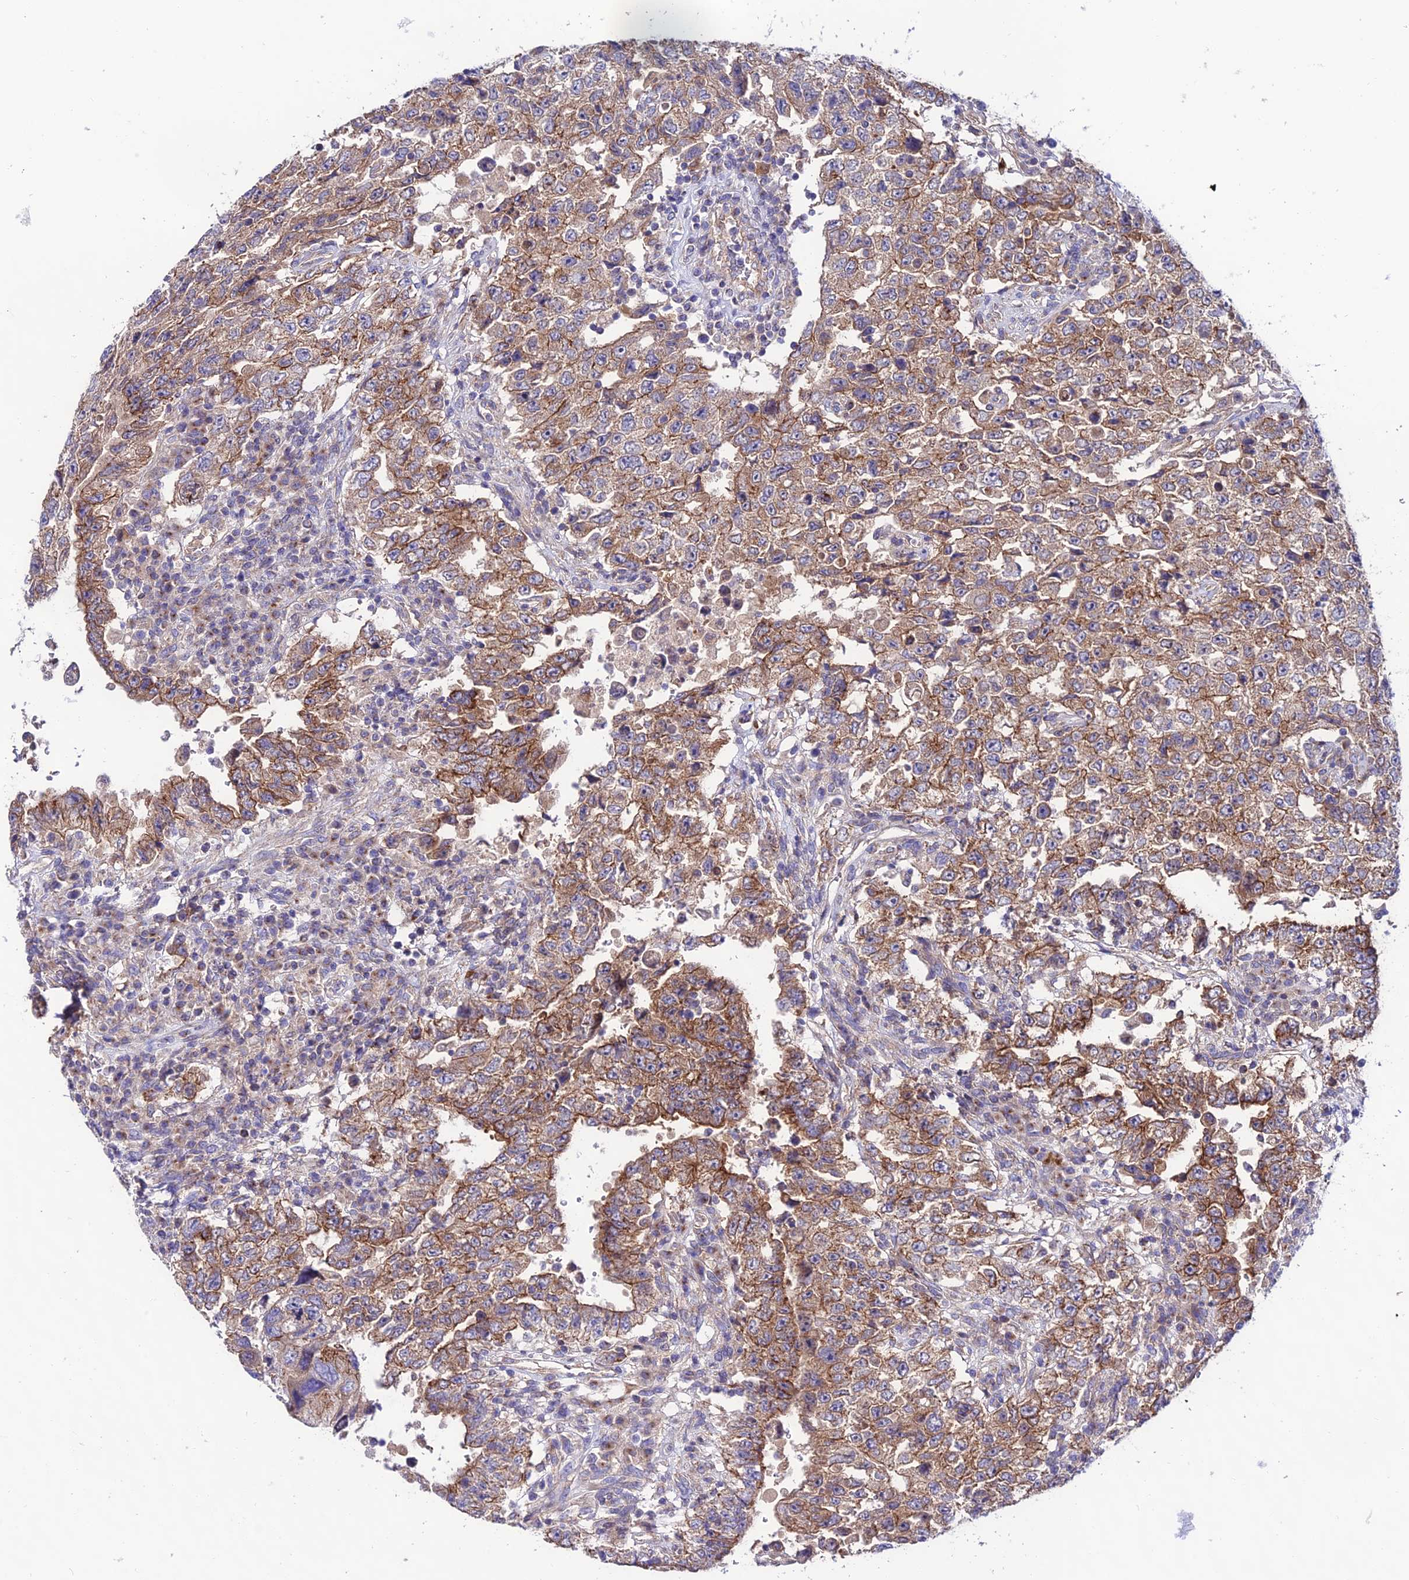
{"staining": {"intensity": "moderate", "quantity": ">75%", "location": "cytoplasmic/membranous"}, "tissue": "testis cancer", "cell_type": "Tumor cells", "image_type": "cancer", "snomed": [{"axis": "morphology", "description": "Carcinoma, Embryonal, NOS"}, {"axis": "topography", "description": "Testis"}], "caption": "A micrograph of testis embryonal carcinoma stained for a protein exhibits moderate cytoplasmic/membranous brown staining in tumor cells.", "gene": "LACTB2", "patient": {"sex": "male", "age": 26}}